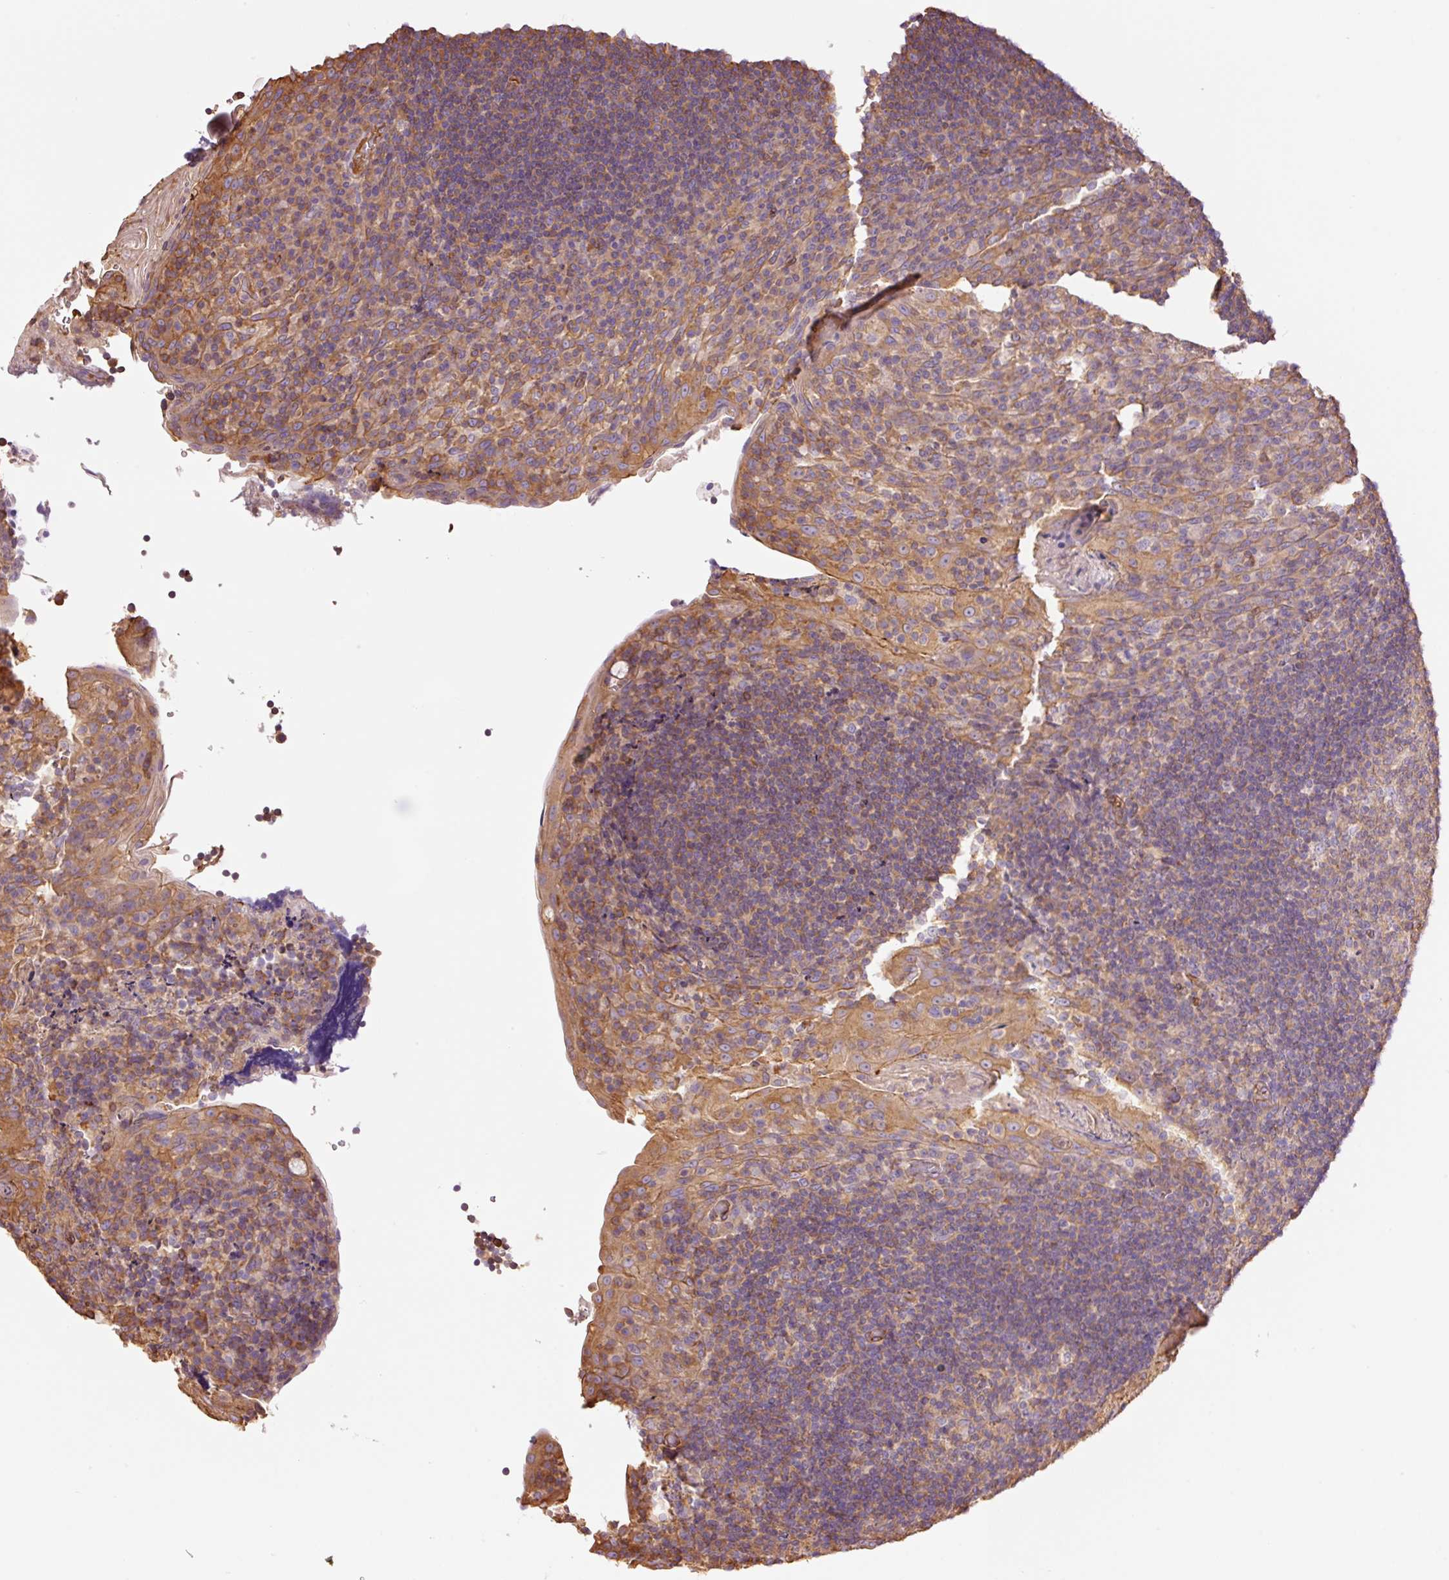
{"staining": {"intensity": "weak", "quantity": "<25%", "location": "cytoplasmic/membranous"}, "tissue": "tonsil", "cell_type": "Germinal center cells", "image_type": "normal", "snomed": [{"axis": "morphology", "description": "Normal tissue, NOS"}, {"axis": "topography", "description": "Tonsil"}], "caption": "The image exhibits no staining of germinal center cells in normal tonsil.", "gene": "PPP1R1B", "patient": {"sex": "male", "age": 17}}